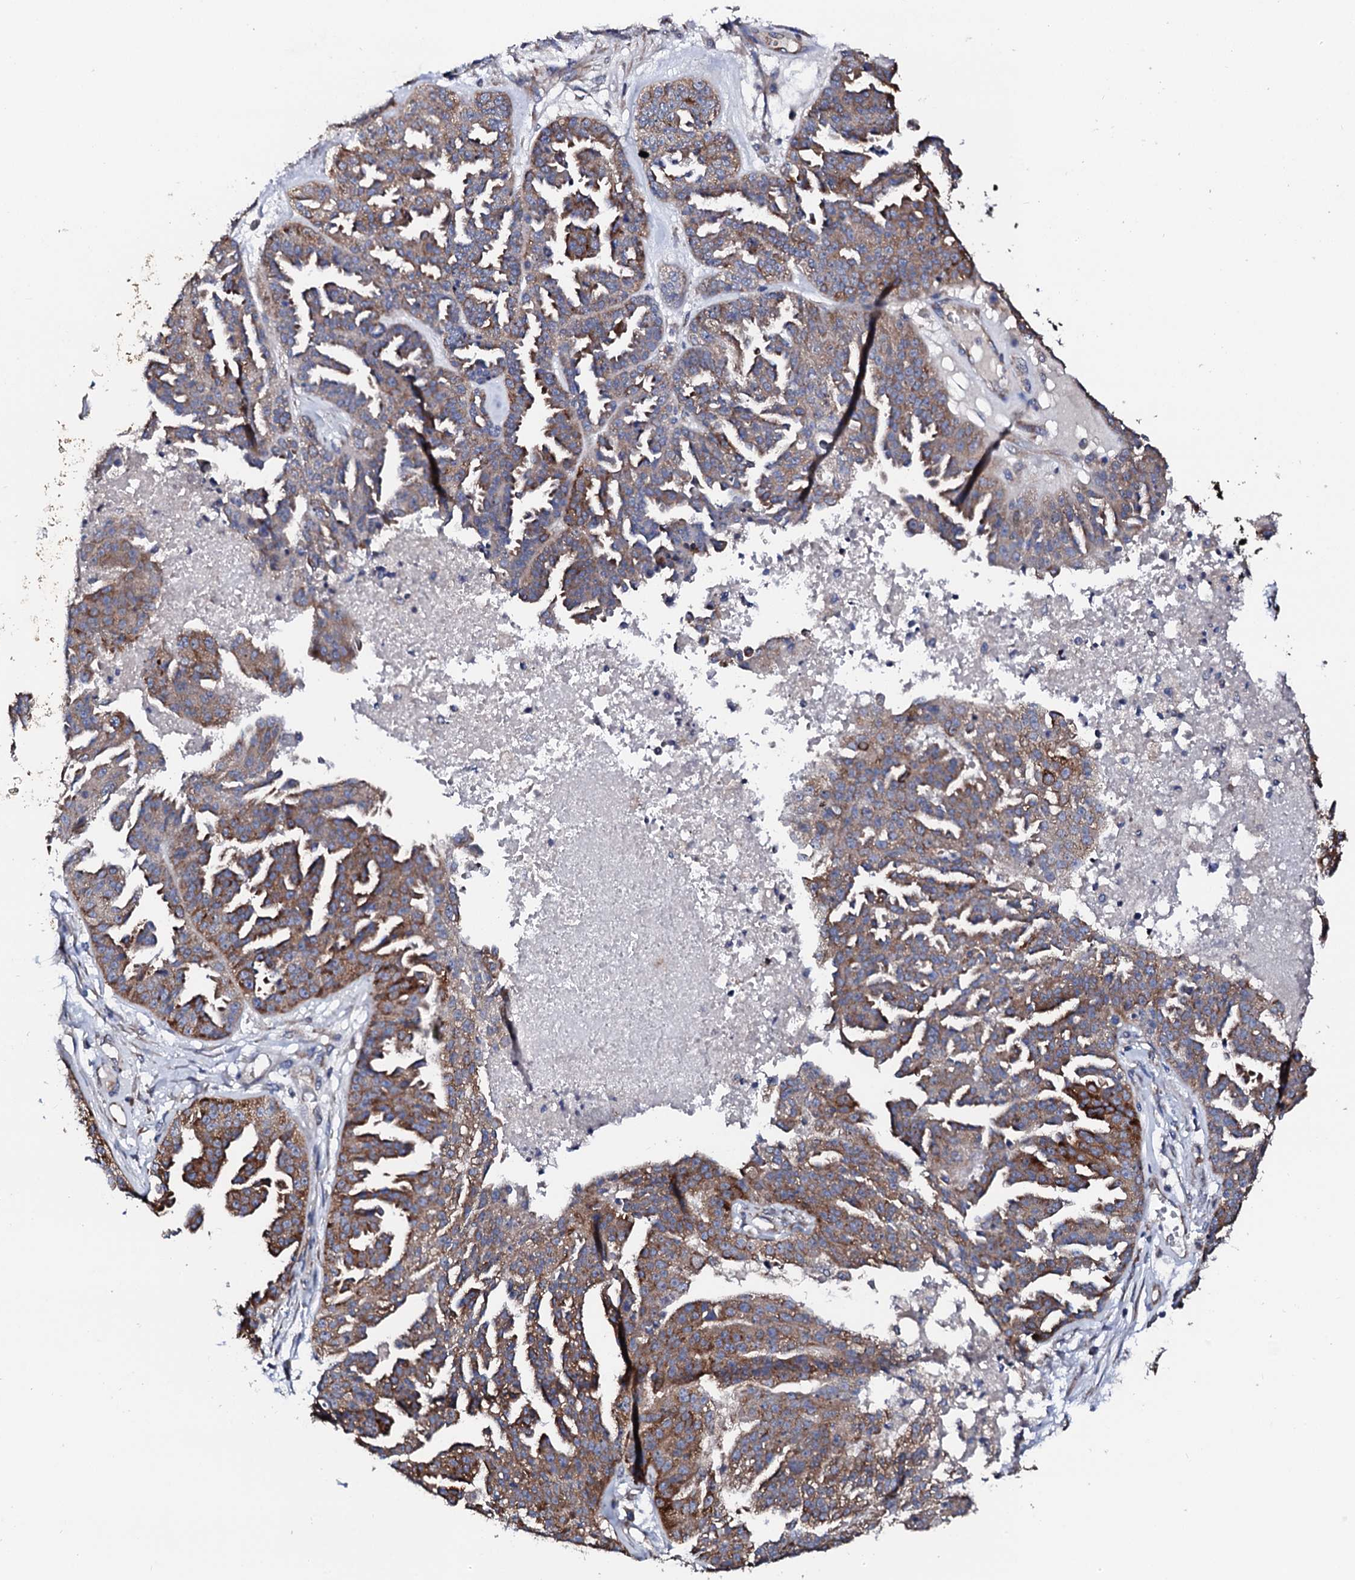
{"staining": {"intensity": "moderate", "quantity": ">75%", "location": "cytoplasmic/membranous"}, "tissue": "ovarian cancer", "cell_type": "Tumor cells", "image_type": "cancer", "snomed": [{"axis": "morphology", "description": "Cystadenocarcinoma, serous, NOS"}, {"axis": "topography", "description": "Ovary"}], "caption": "Immunohistochemistry (IHC) histopathology image of ovarian serous cystadenocarcinoma stained for a protein (brown), which reveals medium levels of moderate cytoplasmic/membranous staining in about >75% of tumor cells.", "gene": "NUP58", "patient": {"sex": "female", "age": 58}}